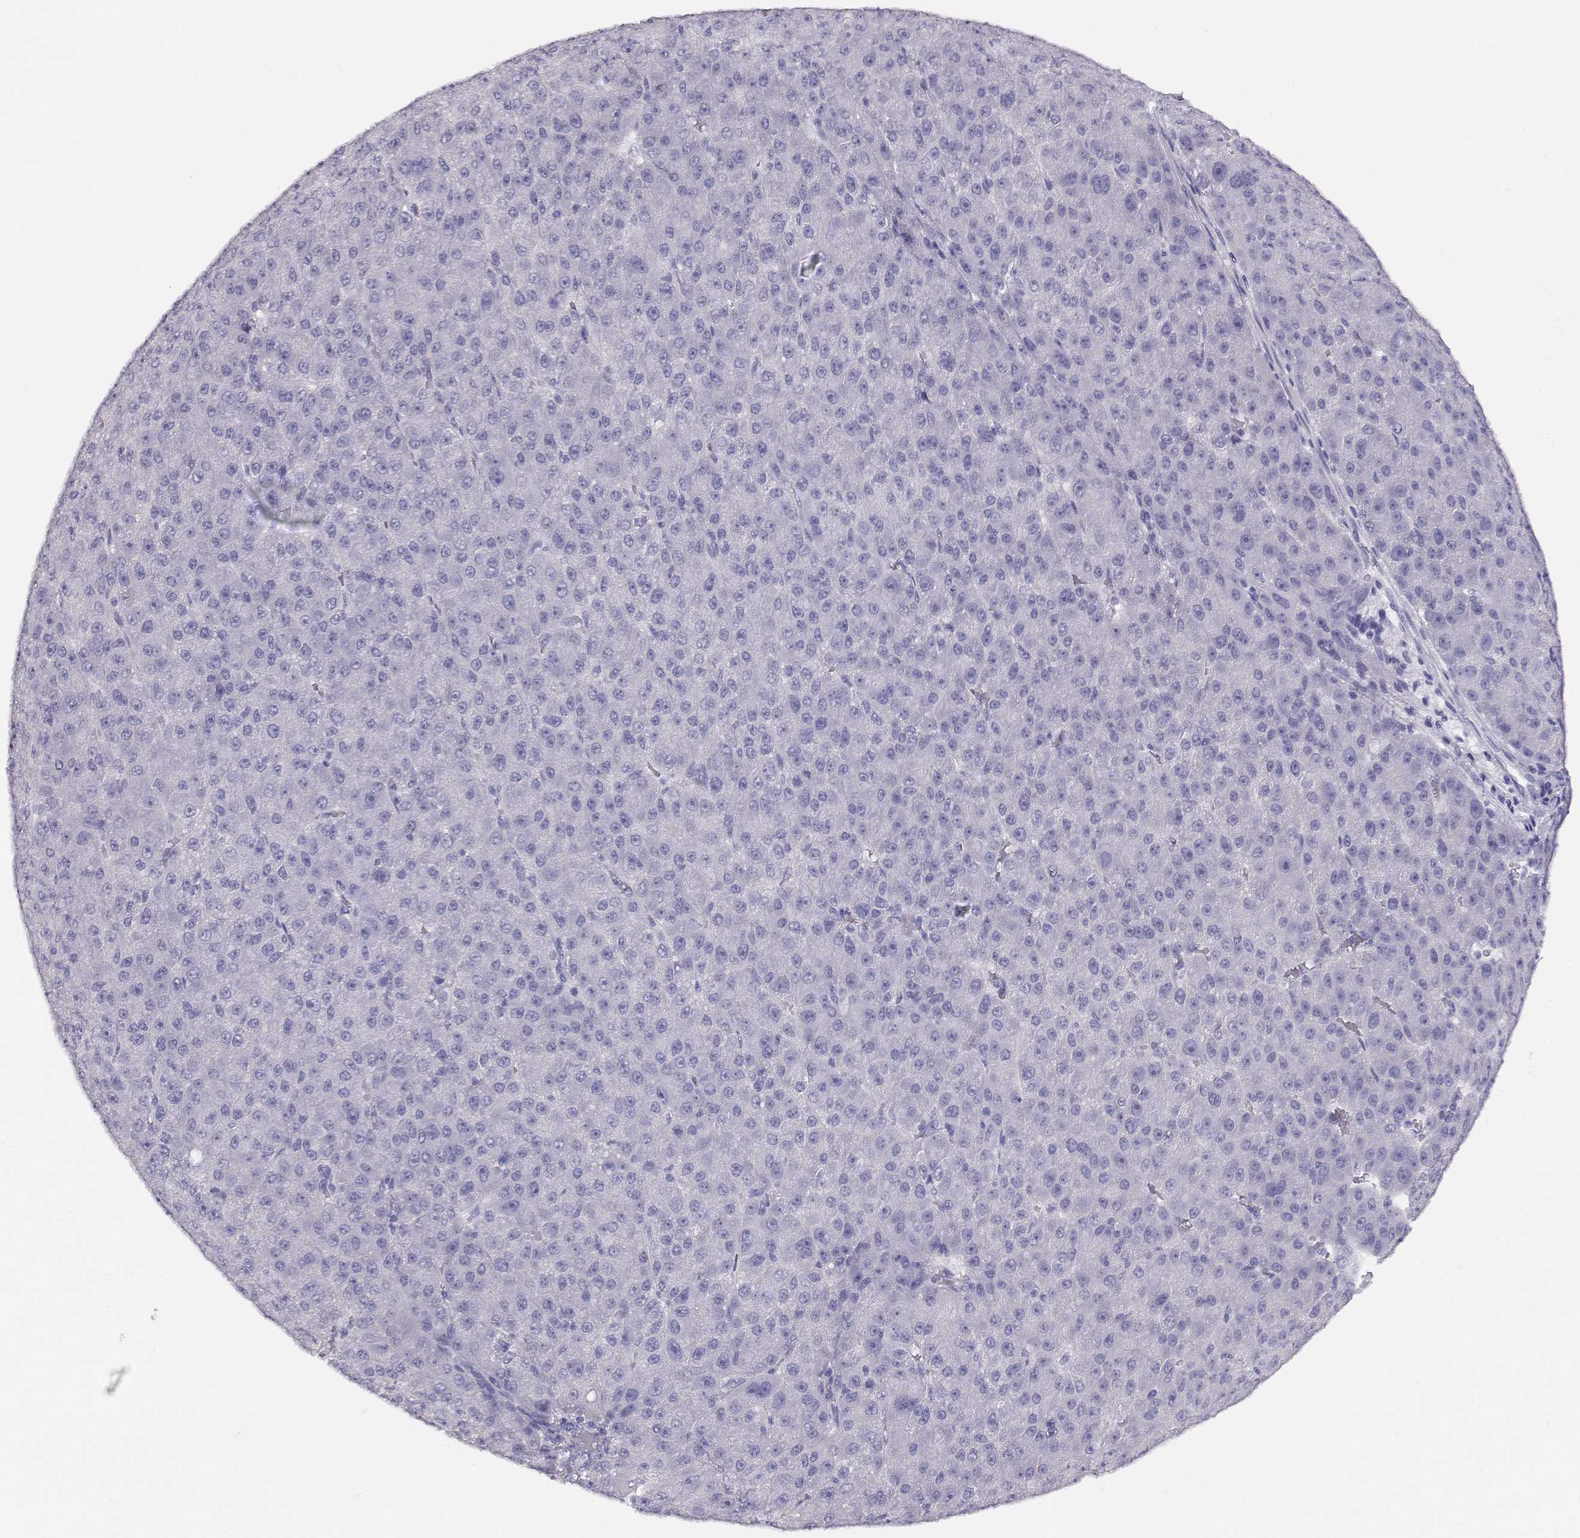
{"staining": {"intensity": "negative", "quantity": "none", "location": "none"}, "tissue": "liver cancer", "cell_type": "Tumor cells", "image_type": "cancer", "snomed": [{"axis": "morphology", "description": "Carcinoma, Hepatocellular, NOS"}, {"axis": "topography", "description": "Liver"}], "caption": "An IHC photomicrograph of liver hepatocellular carcinoma is shown. There is no staining in tumor cells of liver hepatocellular carcinoma. The staining was performed using DAB to visualize the protein expression in brown, while the nuclei were stained in blue with hematoxylin (Magnification: 20x).", "gene": "ACTN2", "patient": {"sex": "male", "age": 67}}